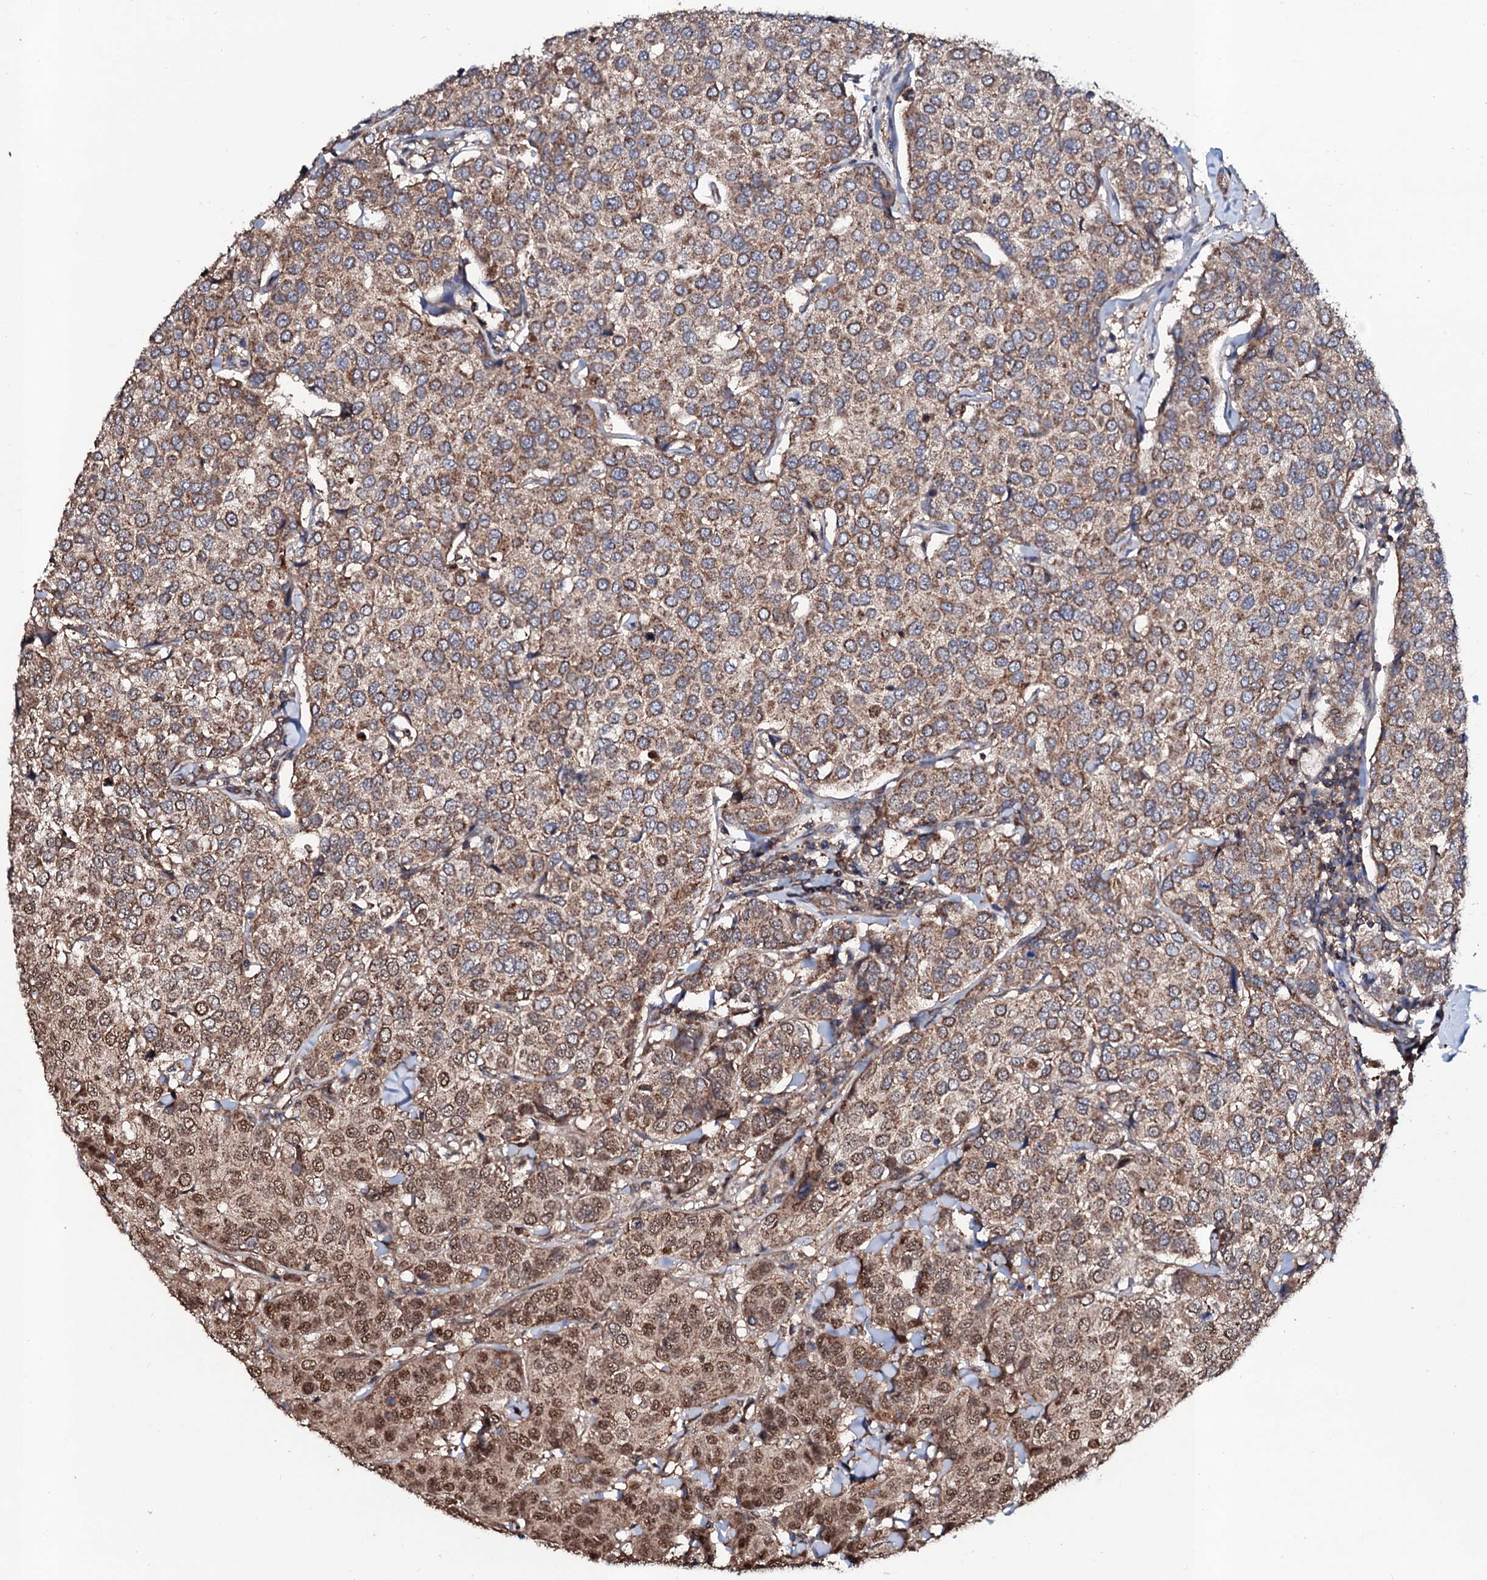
{"staining": {"intensity": "moderate", "quantity": ">75%", "location": "cytoplasmic/membranous"}, "tissue": "breast cancer", "cell_type": "Tumor cells", "image_type": "cancer", "snomed": [{"axis": "morphology", "description": "Duct carcinoma"}, {"axis": "topography", "description": "Breast"}], "caption": "Protein staining of breast cancer (invasive ductal carcinoma) tissue displays moderate cytoplasmic/membranous expression in approximately >75% of tumor cells.", "gene": "COG6", "patient": {"sex": "female", "age": 55}}